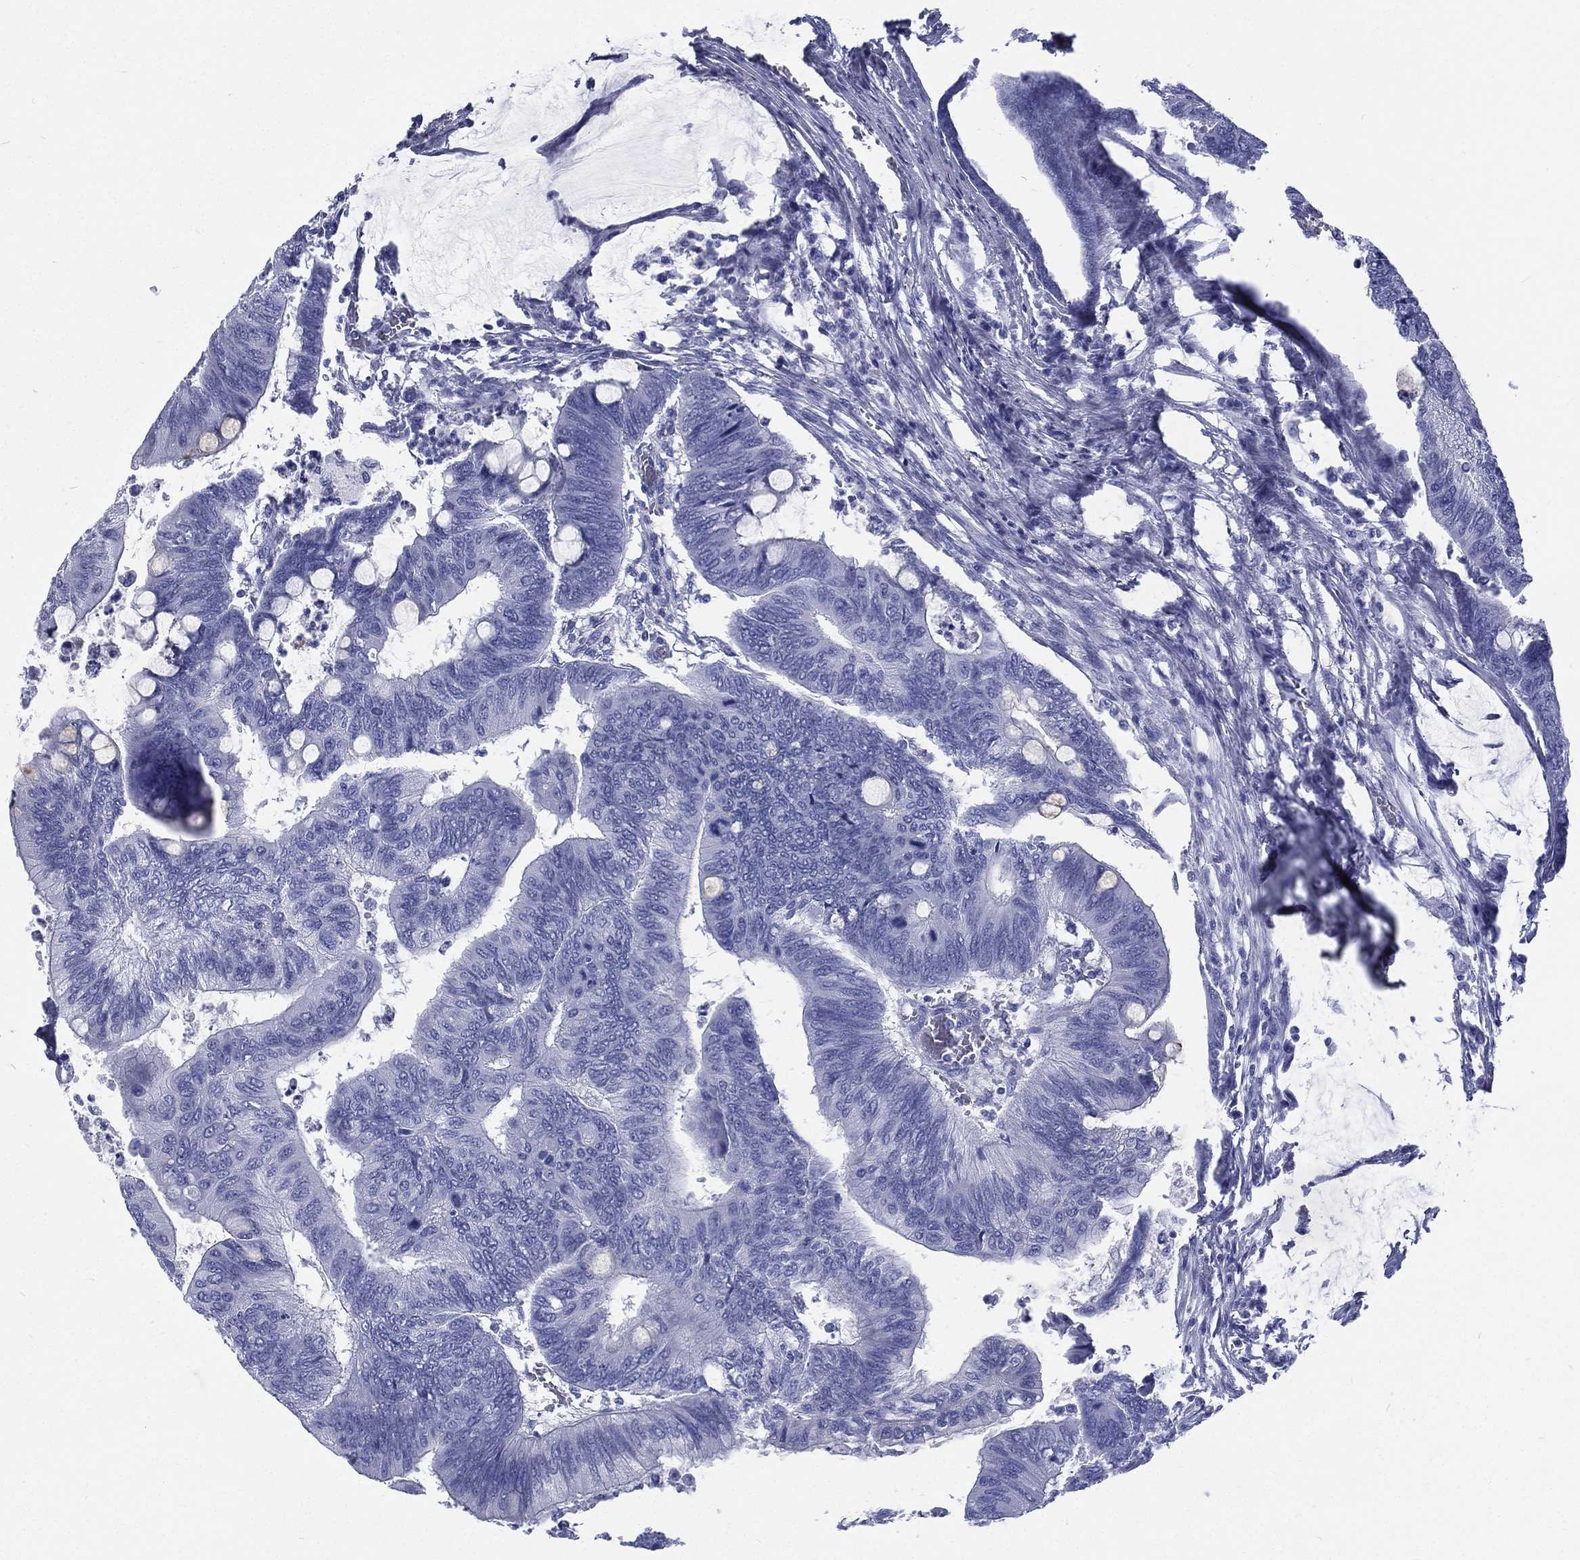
{"staining": {"intensity": "negative", "quantity": "none", "location": "none"}, "tissue": "colorectal cancer", "cell_type": "Tumor cells", "image_type": "cancer", "snomed": [{"axis": "morphology", "description": "Normal tissue, NOS"}, {"axis": "morphology", "description": "Adenocarcinoma, NOS"}, {"axis": "topography", "description": "Rectum"}, {"axis": "topography", "description": "Peripheral nerve tissue"}], "caption": "Human colorectal adenocarcinoma stained for a protein using IHC shows no staining in tumor cells.", "gene": "RSPH4A", "patient": {"sex": "male", "age": 92}}